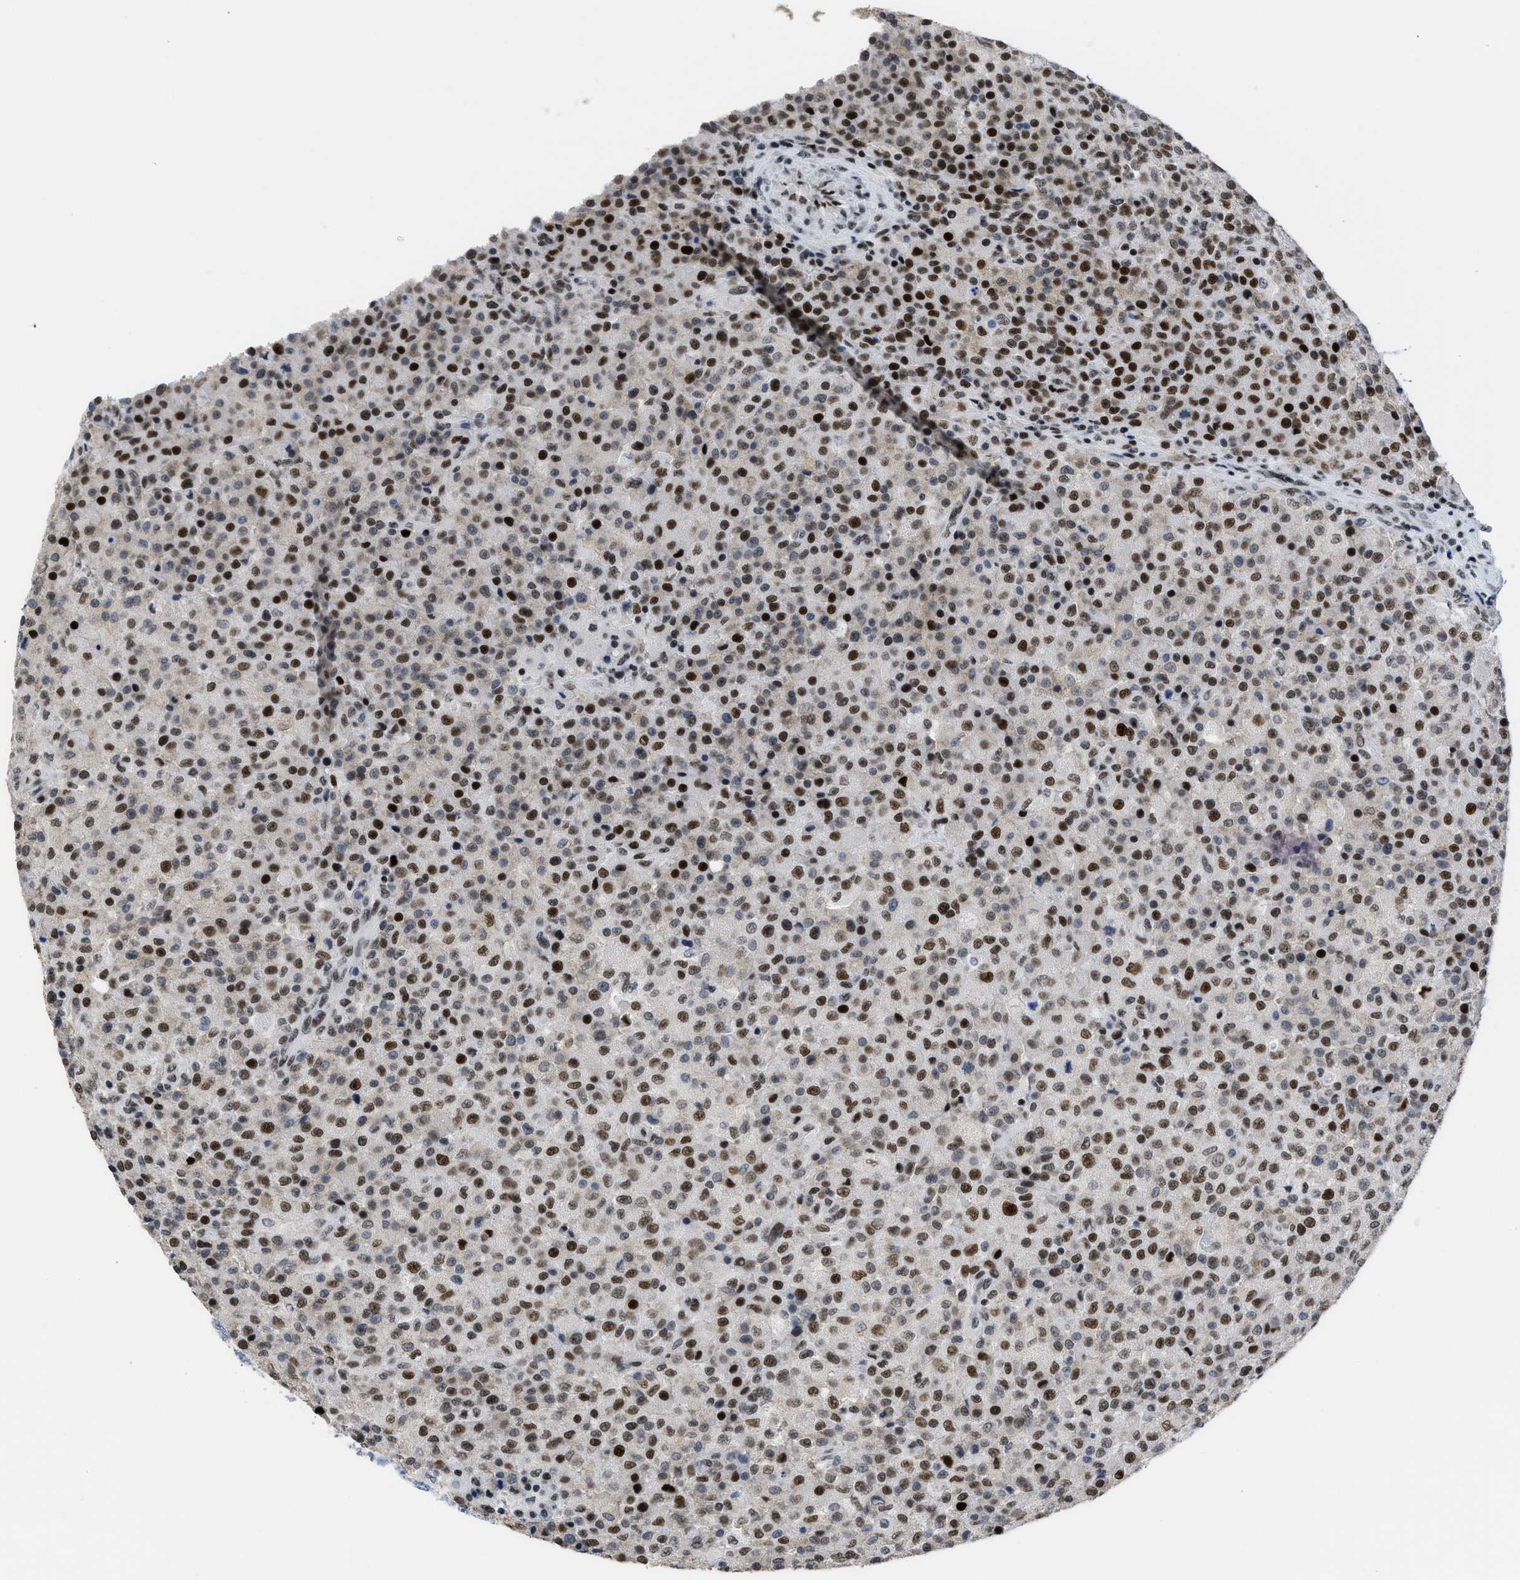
{"staining": {"intensity": "strong", "quantity": ">75%", "location": "nuclear"}, "tissue": "testis cancer", "cell_type": "Tumor cells", "image_type": "cancer", "snomed": [{"axis": "morphology", "description": "Seminoma, NOS"}, {"axis": "topography", "description": "Testis"}], "caption": "A photomicrograph of human testis seminoma stained for a protein exhibits strong nuclear brown staining in tumor cells. The protein is shown in brown color, while the nuclei are stained blue.", "gene": "TERF2IP", "patient": {"sex": "male", "age": 59}}